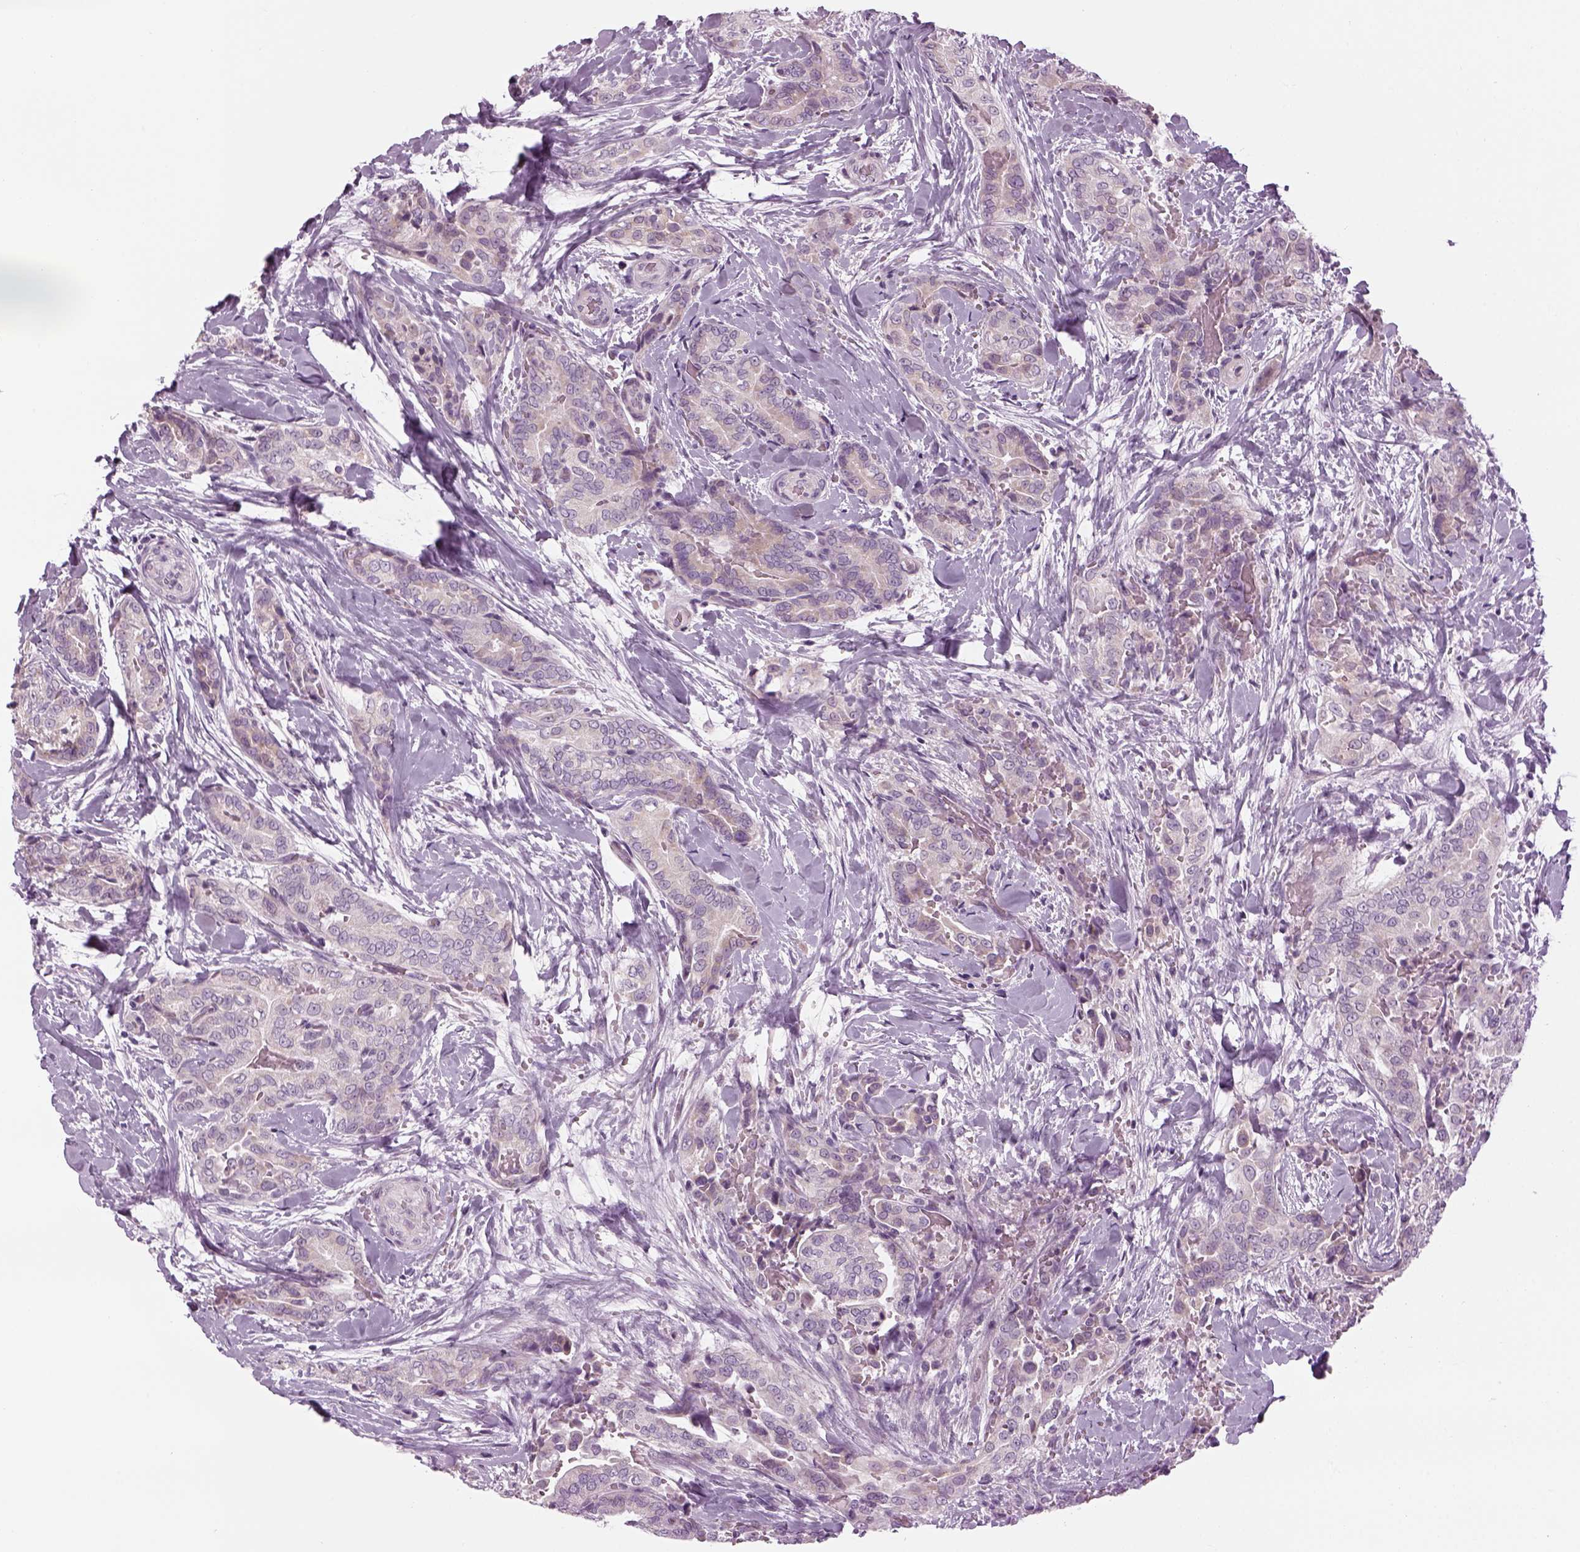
{"staining": {"intensity": "weak", "quantity": "<25%", "location": "cytoplasmic/membranous"}, "tissue": "thyroid cancer", "cell_type": "Tumor cells", "image_type": "cancer", "snomed": [{"axis": "morphology", "description": "Papillary adenocarcinoma, NOS"}, {"axis": "topography", "description": "Thyroid gland"}], "caption": "High power microscopy image of an IHC micrograph of thyroid cancer, revealing no significant expression in tumor cells.", "gene": "LRRIQ3", "patient": {"sex": "male", "age": 61}}